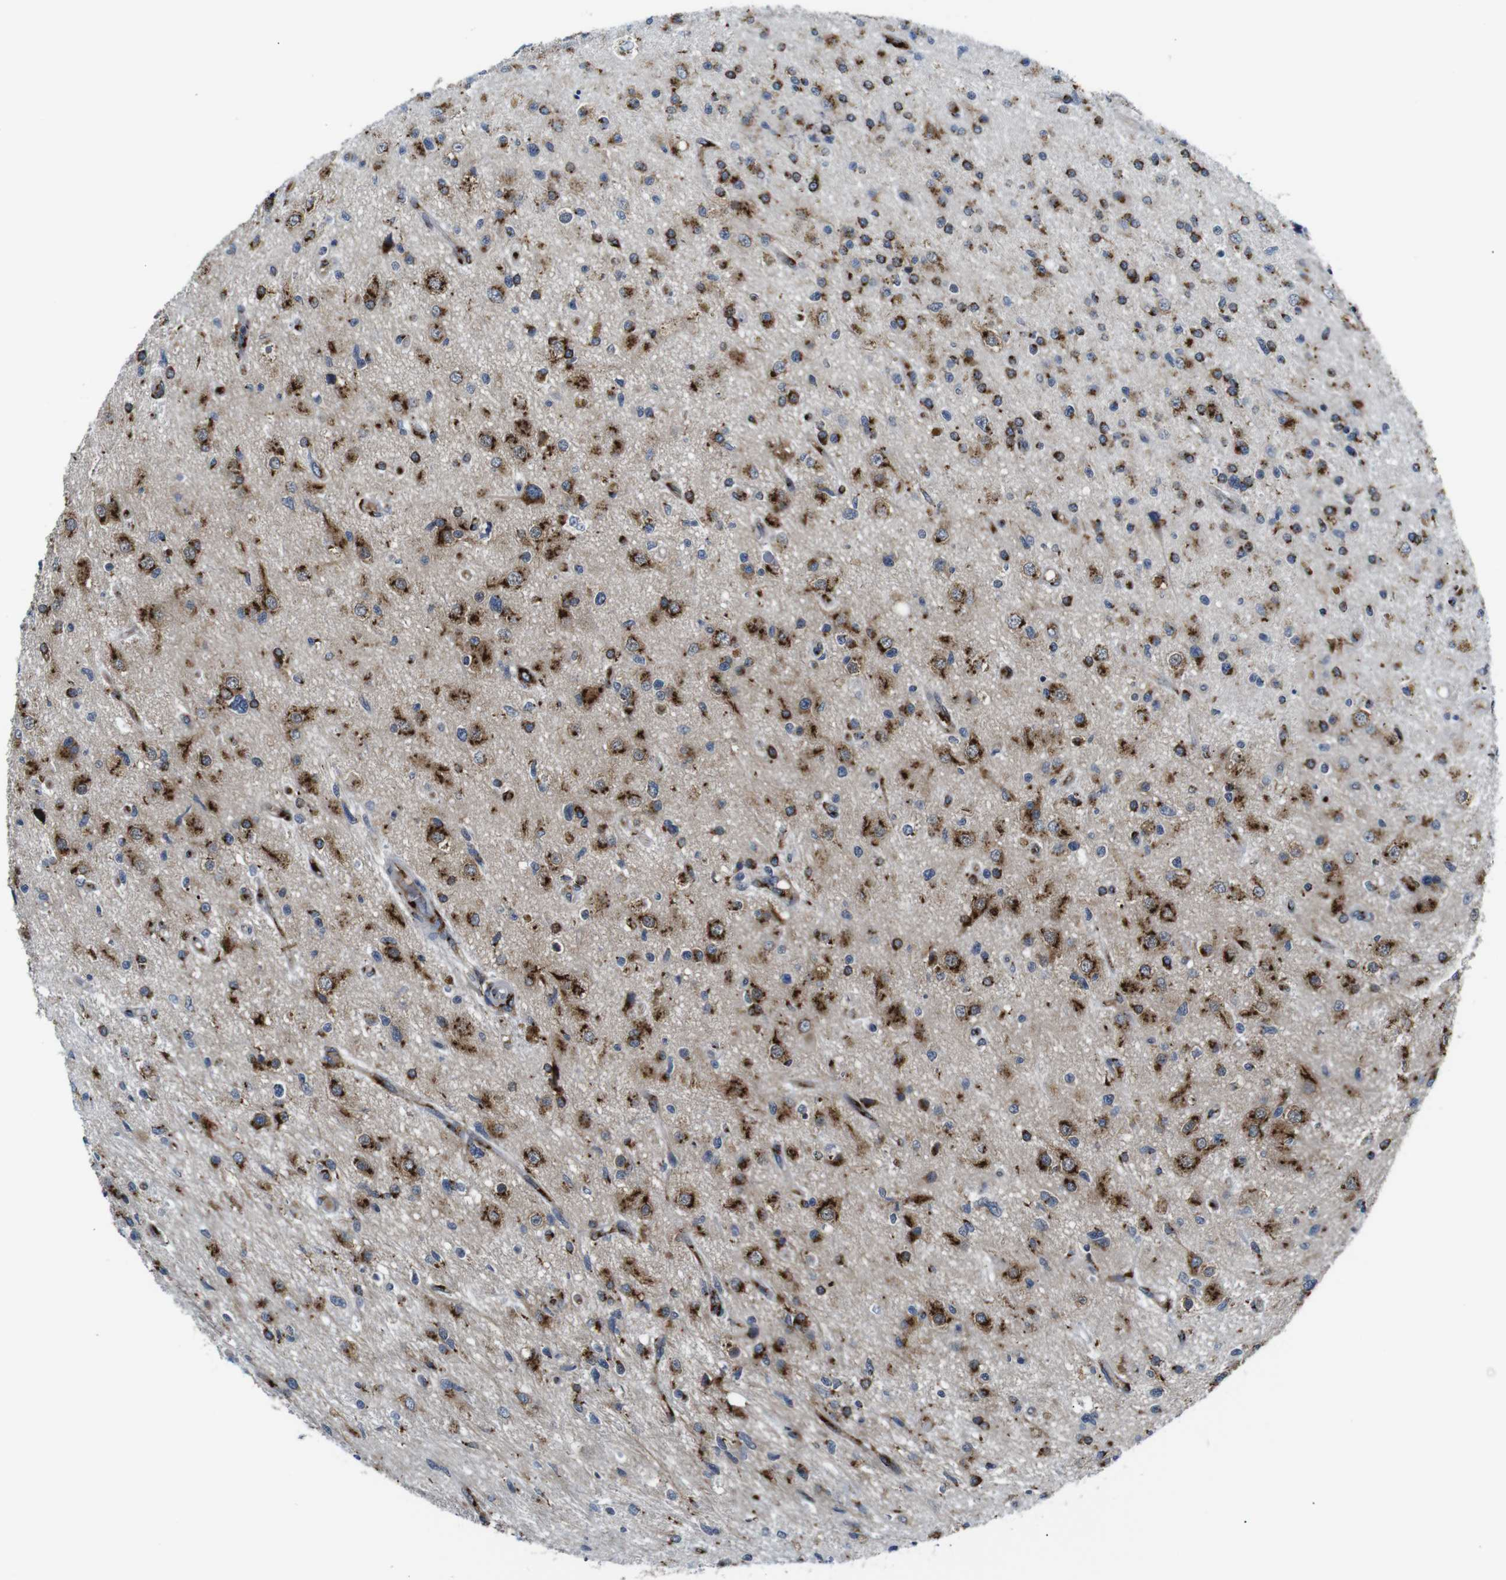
{"staining": {"intensity": "strong", "quantity": "25%-75%", "location": "cytoplasmic/membranous"}, "tissue": "glioma", "cell_type": "Tumor cells", "image_type": "cancer", "snomed": [{"axis": "morphology", "description": "Glioma, malignant, High grade"}, {"axis": "topography", "description": "Brain"}], "caption": "Glioma was stained to show a protein in brown. There is high levels of strong cytoplasmic/membranous staining in approximately 25%-75% of tumor cells.", "gene": "TGOLN2", "patient": {"sex": "male", "age": 33}}